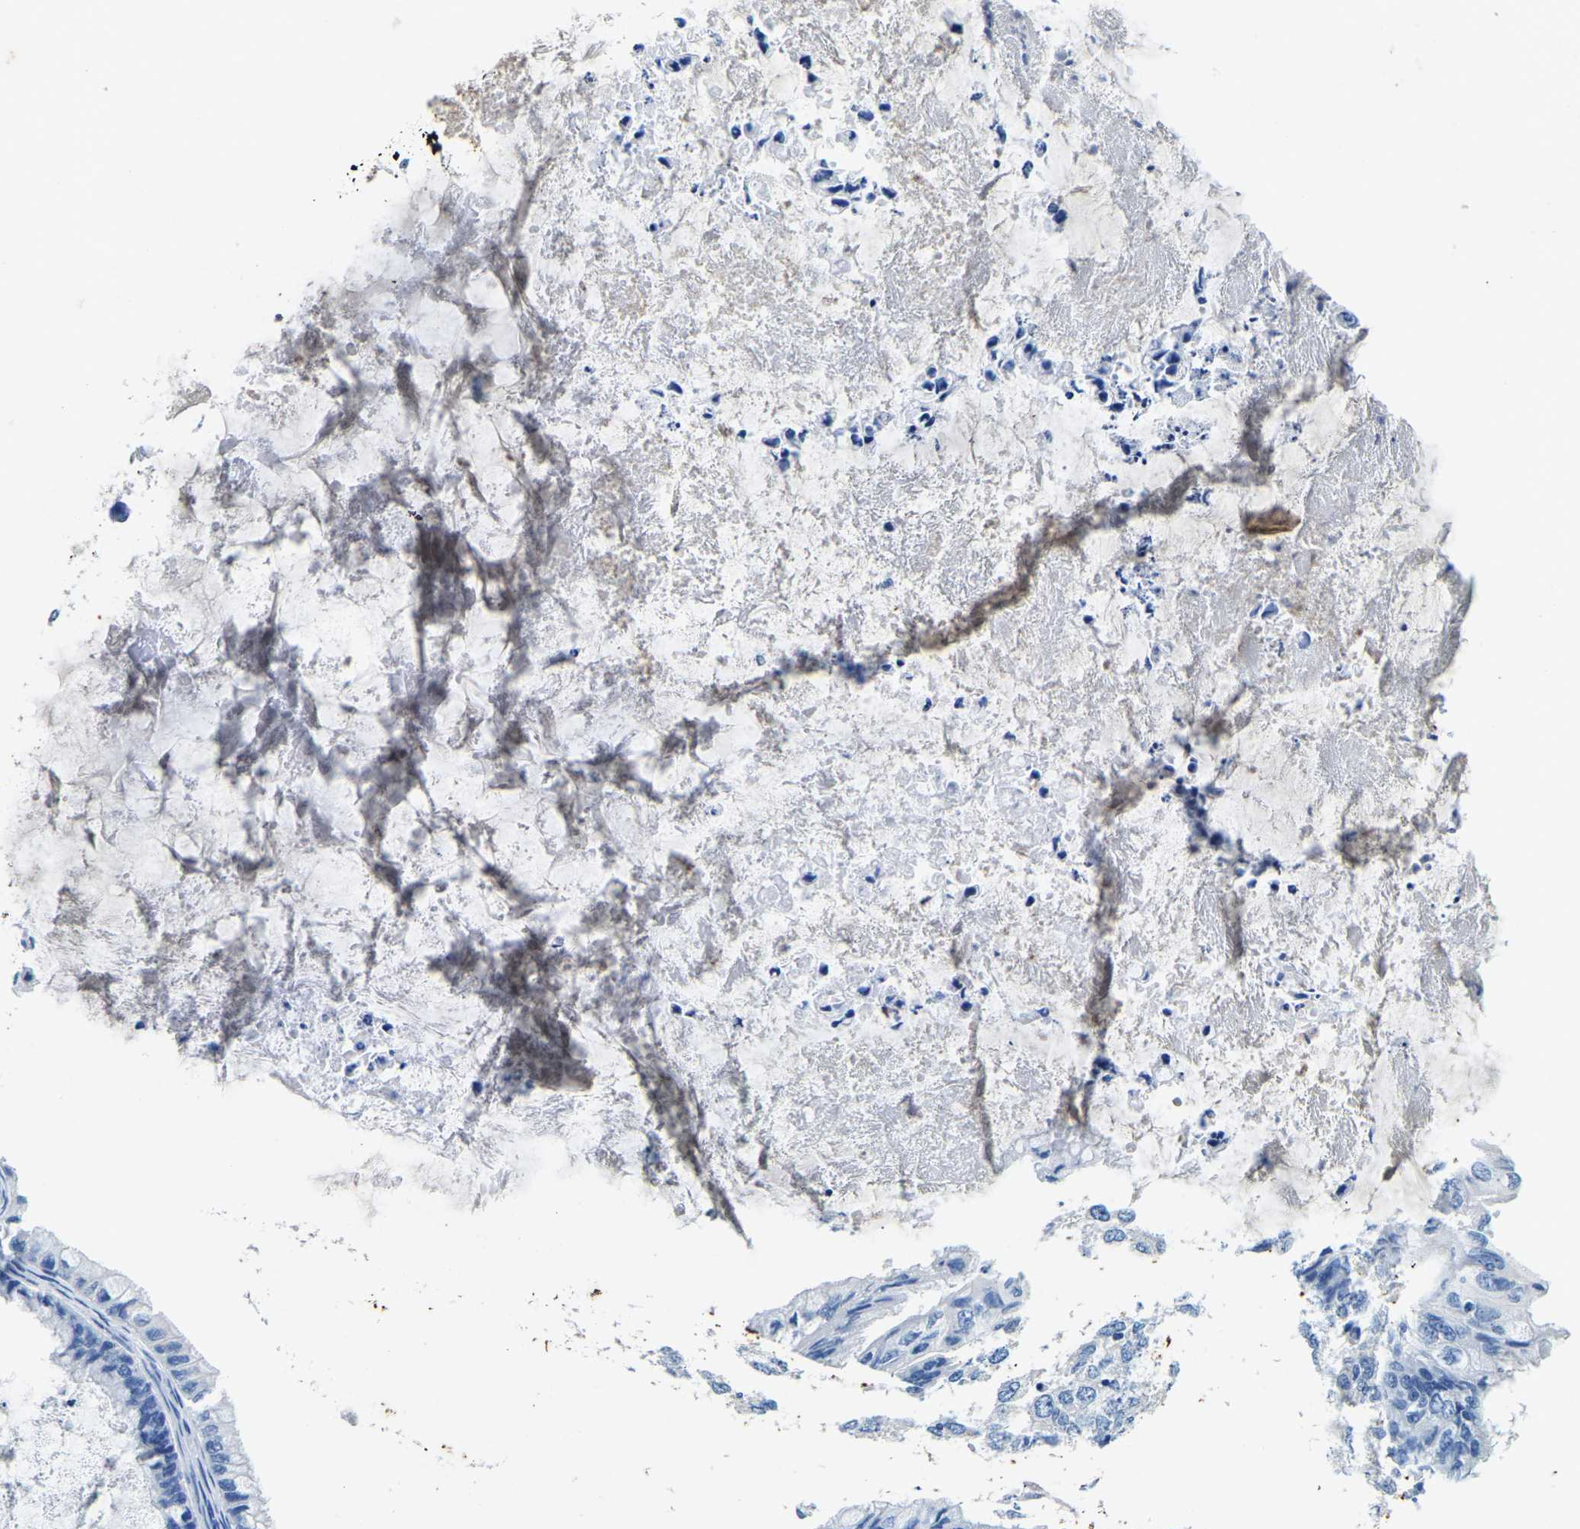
{"staining": {"intensity": "negative", "quantity": "none", "location": "none"}, "tissue": "ovarian cancer", "cell_type": "Tumor cells", "image_type": "cancer", "snomed": [{"axis": "morphology", "description": "Cystadenocarcinoma, mucinous, NOS"}, {"axis": "topography", "description": "Ovary"}], "caption": "Histopathology image shows no protein staining in tumor cells of ovarian cancer (mucinous cystadenocarcinoma) tissue.", "gene": "UBN2", "patient": {"sex": "female", "age": 80}}